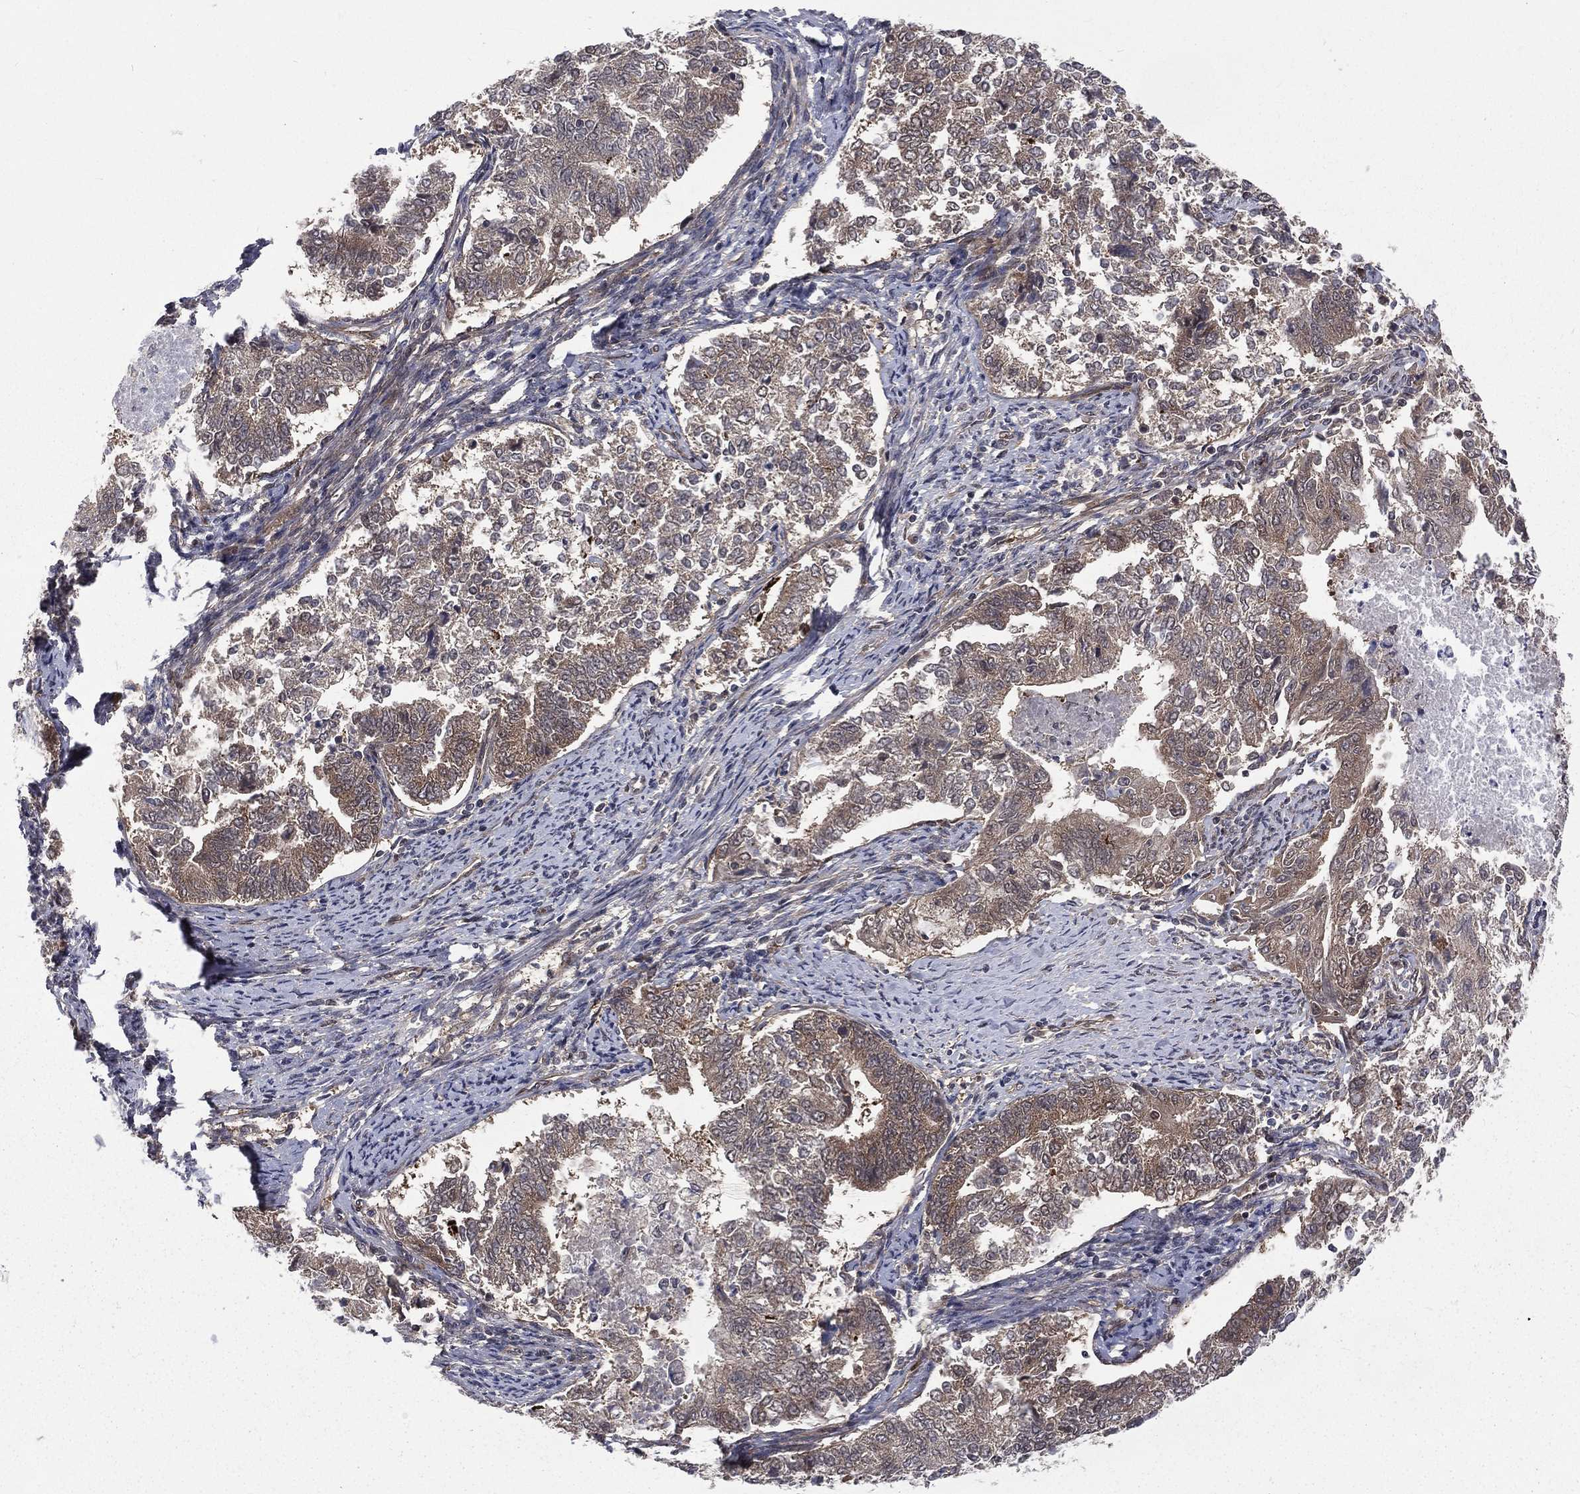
{"staining": {"intensity": "weak", "quantity": "25%-75%", "location": "cytoplasmic/membranous"}, "tissue": "endometrial cancer", "cell_type": "Tumor cells", "image_type": "cancer", "snomed": [{"axis": "morphology", "description": "Adenocarcinoma, NOS"}, {"axis": "topography", "description": "Endometrium"}], "caption": "Adenocarcinoma (endometrial) was stained to show a protein in brown. There is low levels of weak cytoplasmic/membranous positivity in approximately 25%-75% of tumor cells.", "gene": "ARL3", "patient": {"sex": "female", "age": 65}}